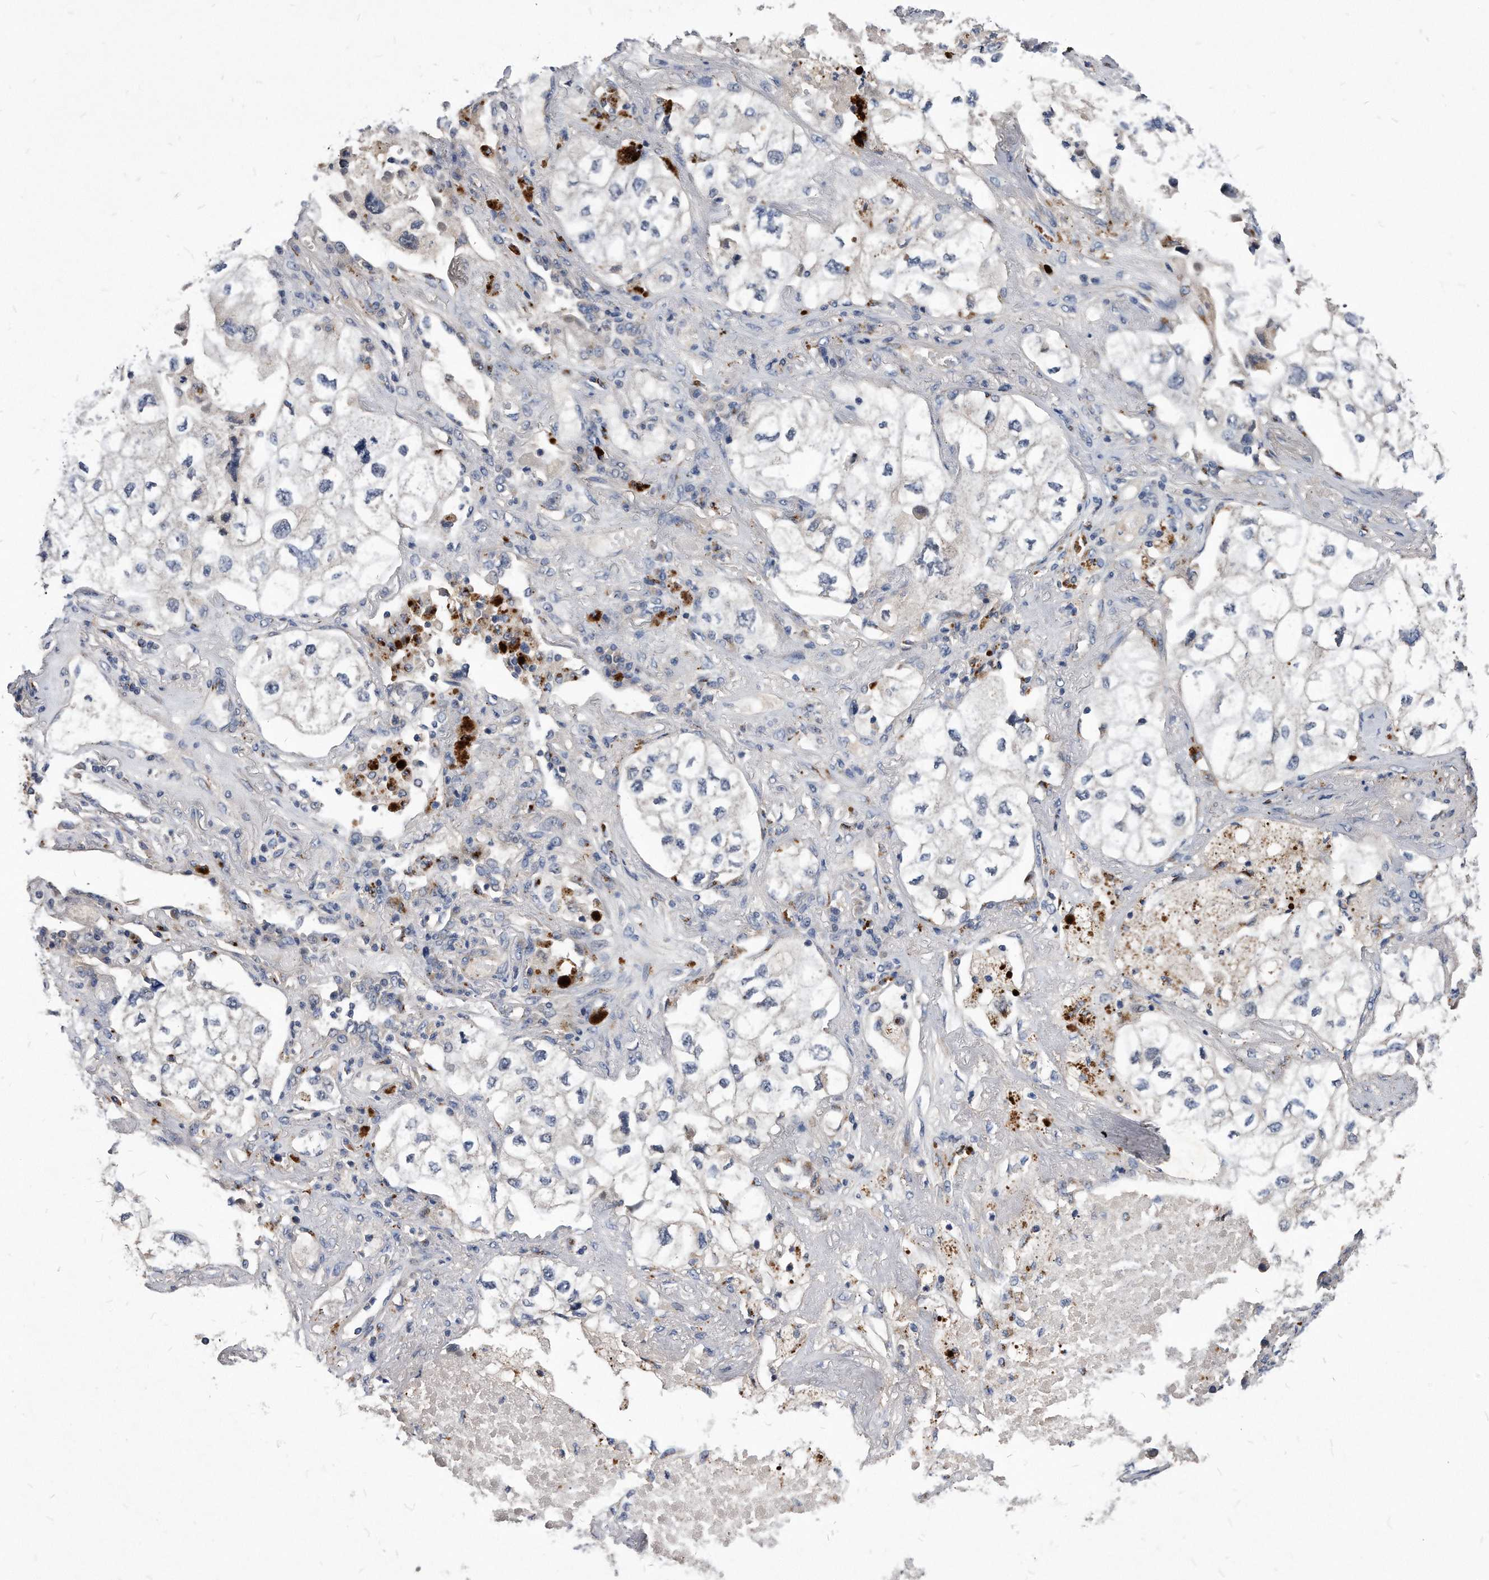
{"staining": {"intensity": "negative", "quantity": "none", "location": "none"}, "tissue": "lung cancer", "cell_type": "Tumor cells", "image_type": "cancer", "snomed": [{"axis": "morphology", "description": "Adenocarcinoma, NOS"}, {"axis": "topography", "description": "Lung"}], "caption": "An immunohistochemistry (IHC) image of lung cancer is shown. There is no staining in tumor cells of lung cancer.", "gene": "MGAT4A", "patient": {"sex": "male", "age": 63}}